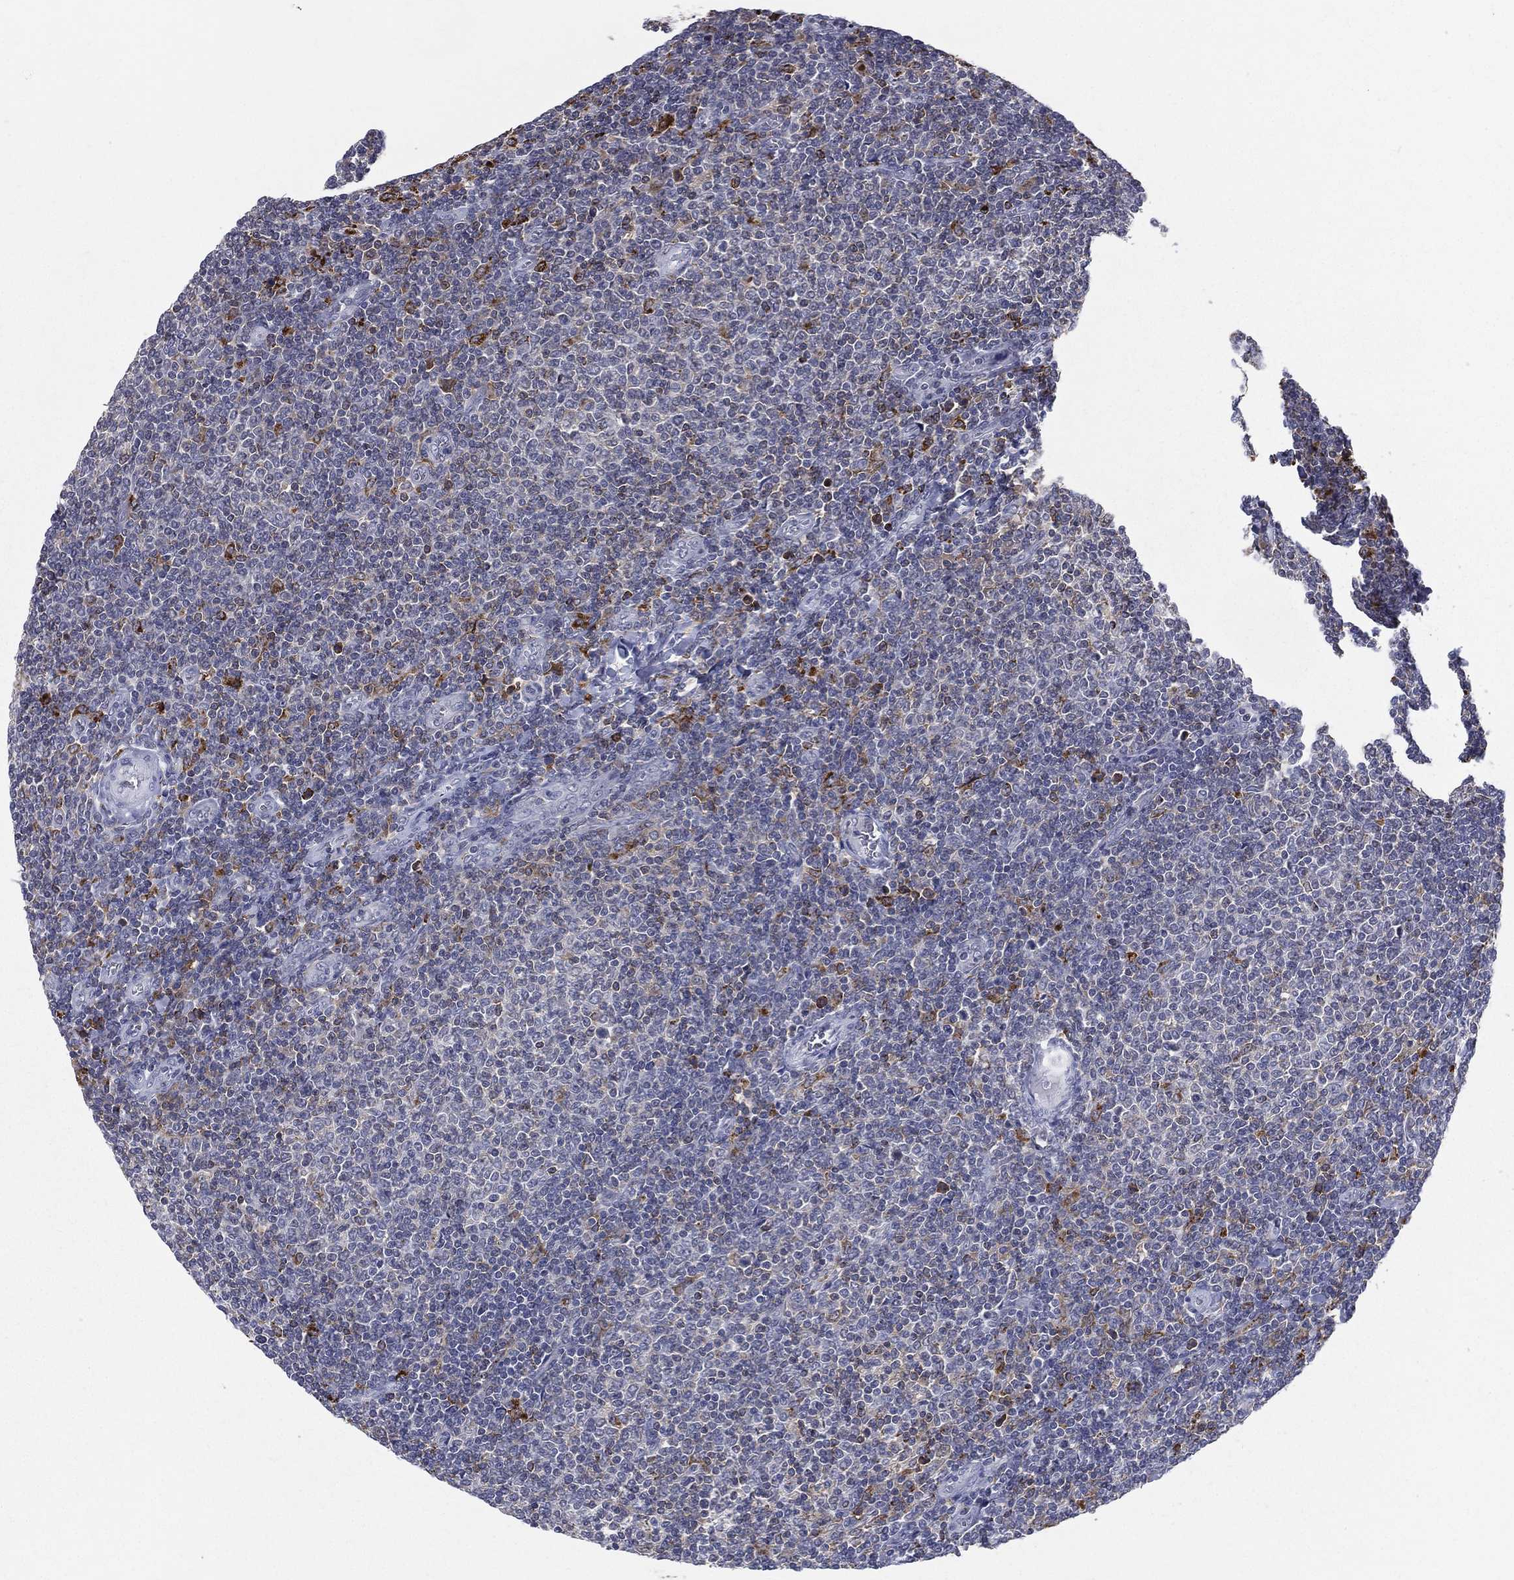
{"staining": {"intensity": "moderate", "quantity": "<25%", "location": "cytoplasmic/membranous"}, "tissue": "lymphoma", "cell_type": "Tumor cells", "image_type": "cancer", "snomed": [{"axis": "morphology", "description": "Malignant lymphoma, non-Hodgkin's type, Low grade"}, {"axis": "topography", "description": "Lymph node"}], "caption": "Human lymphoma stained with a brown dye shows moderate cytoplasmic/membranous positive staining in approximately <25% of tumor cells.", "gene": "EVI2B", "patient": {"sex": "male", "age": 52}}